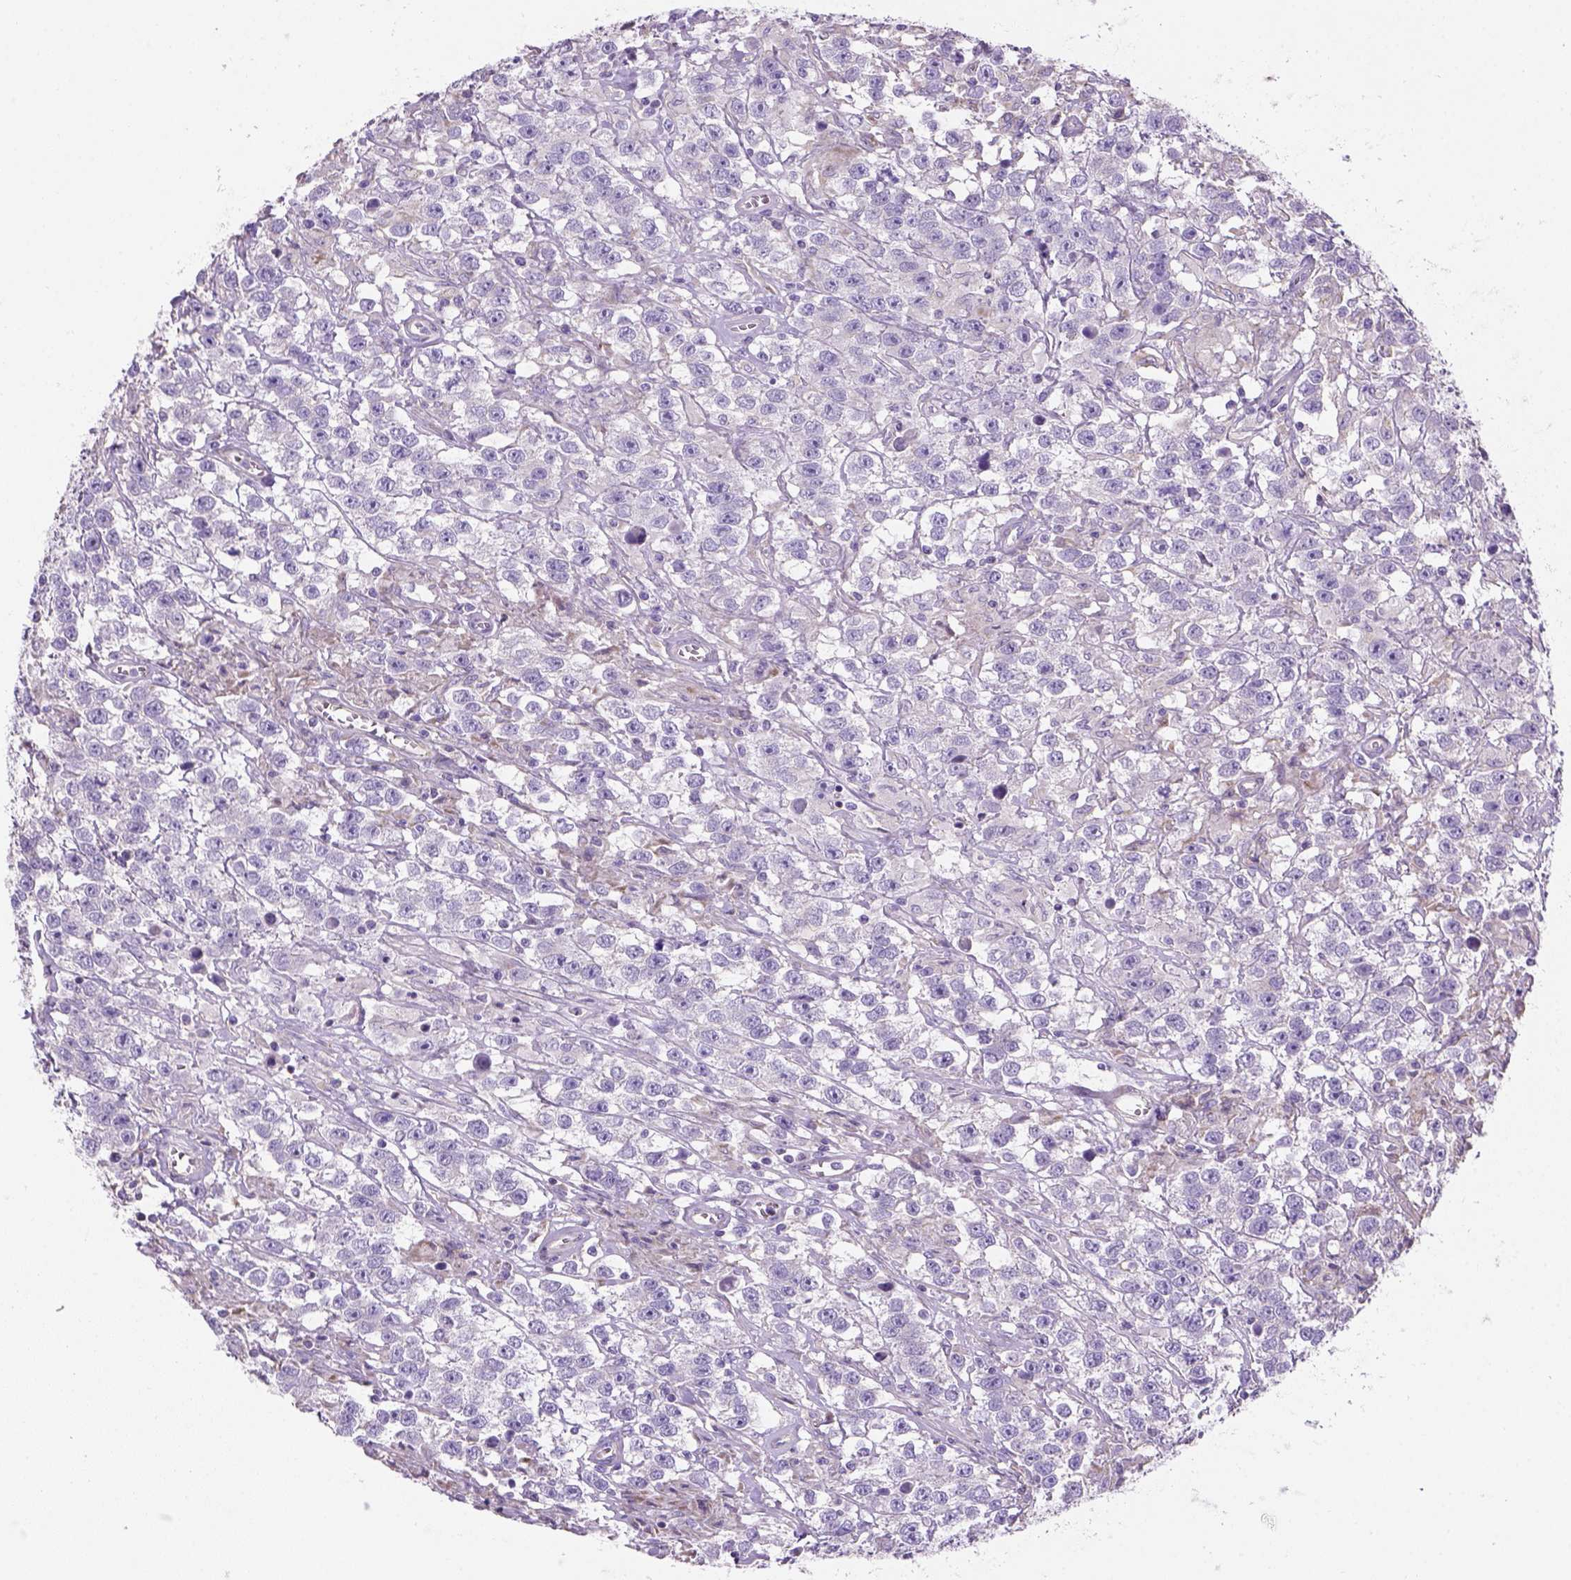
{"staining": {"intensity": "negative", "quantity": "none", "location": "none"}, "tissue": "testis cancer", "cell_type": "Tumor cells", "image_type": "cancer", "snomed": [{"axis": "morphology", "description": "Seminoma, NOS"}, {"axis": "topography", "description": "Testis"}], "caption": "Histopathology image shows no significant protein expression in tumor cells of testis cancer (seminoma).", "gene": "HTRA1", "patient": {"sex": "male", "age": 43}}